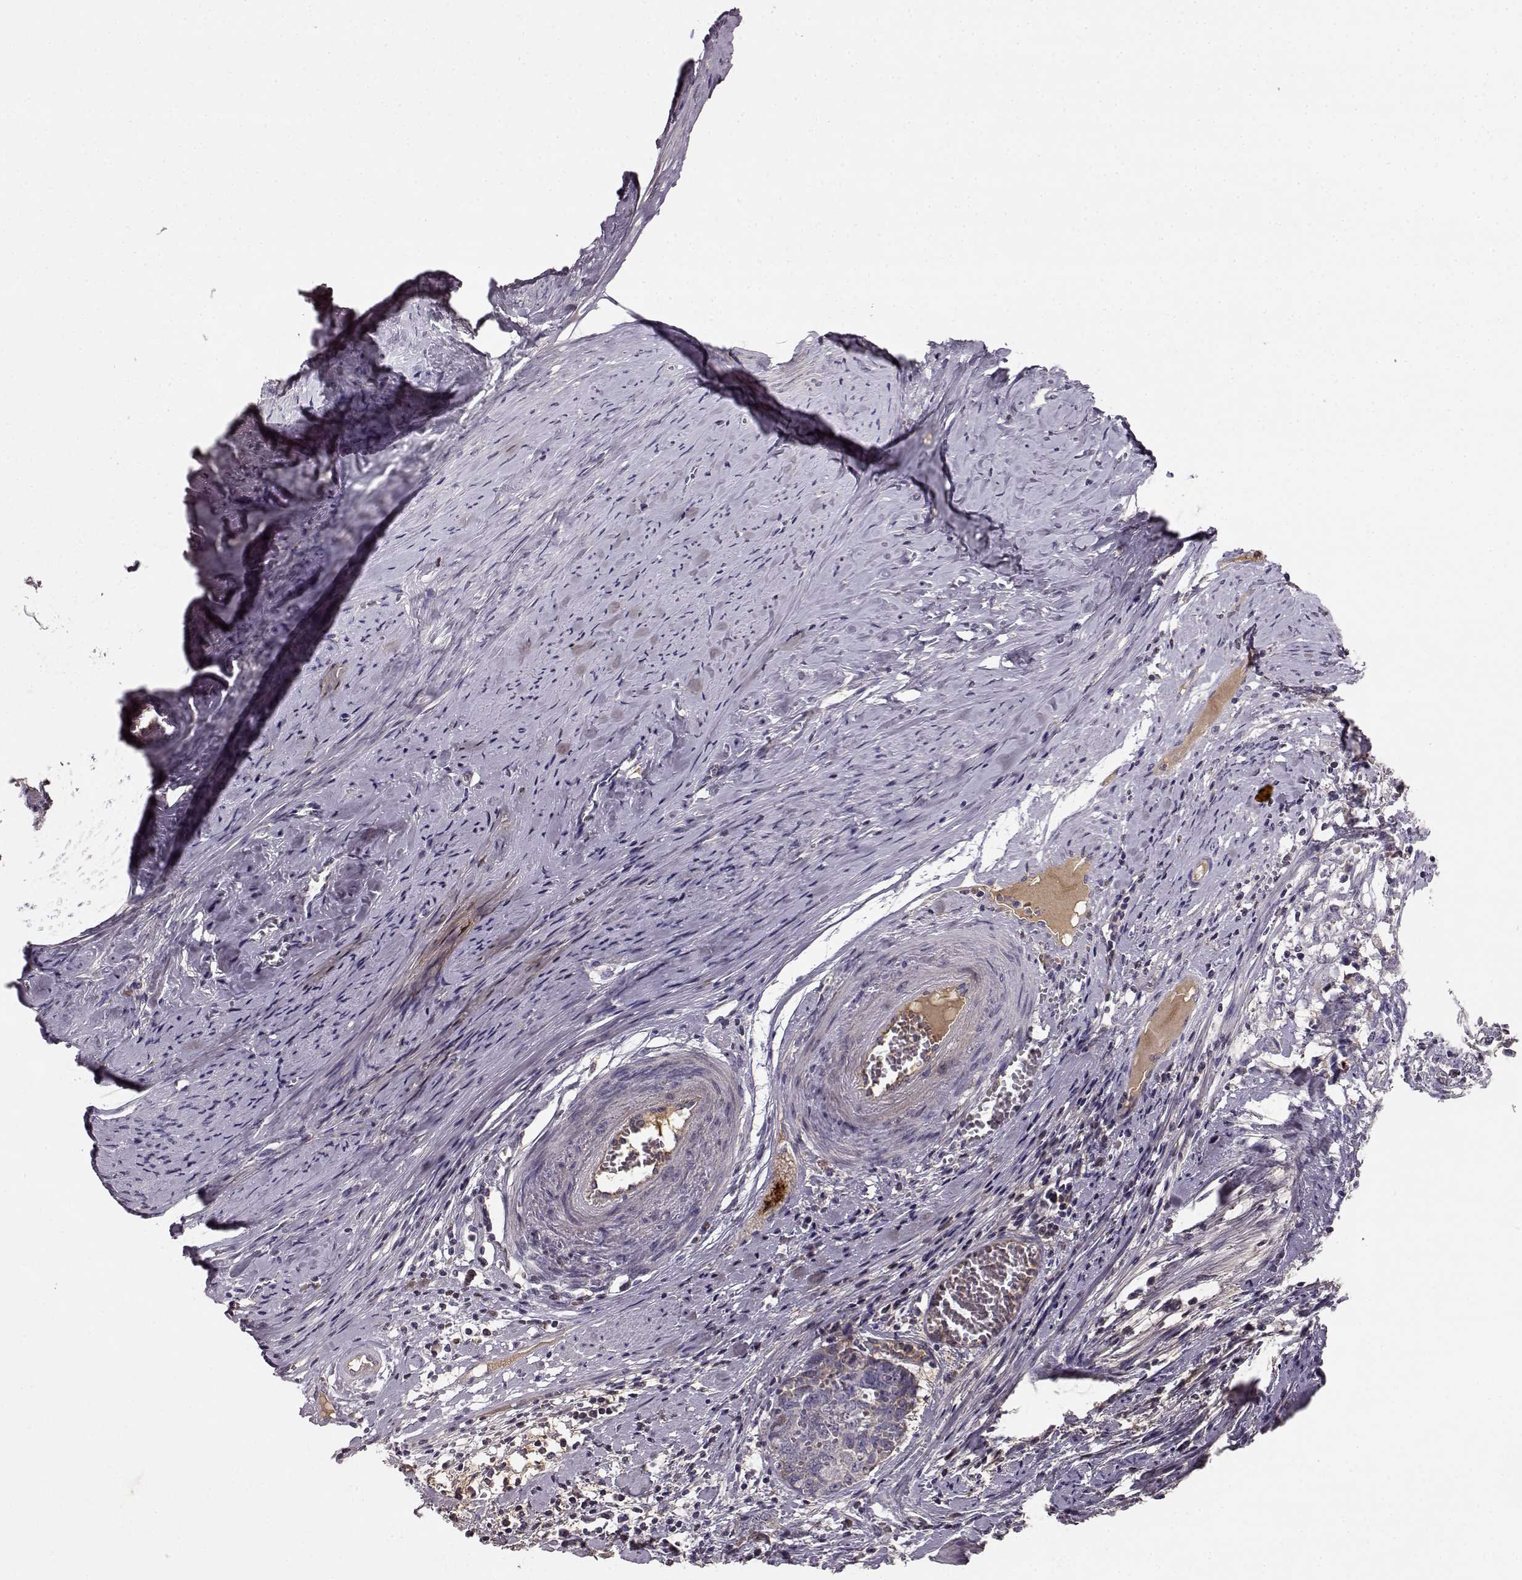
{"staining": {"intensity": "negative", "quantity": "none", "location": "none"}, "tissue": "cervical cancer", "cell_type": "Tumor cells", "image_type": "cancer", "snomed": [{"axis": "morphology", "description": "Squamous cell carcinoma, NOS"}, {"axis": "topography", "description": "Cervix"}], "caption": "Tumor cells show no significant protein staining in cervical cancer (squamous cell carcinoma). The staining is performed using DAB brown chromogen with nuclei counter-stained in using hematoxylin.", "gene": "YJEFN3", "patient": {"sex": "female", "age": 63}}